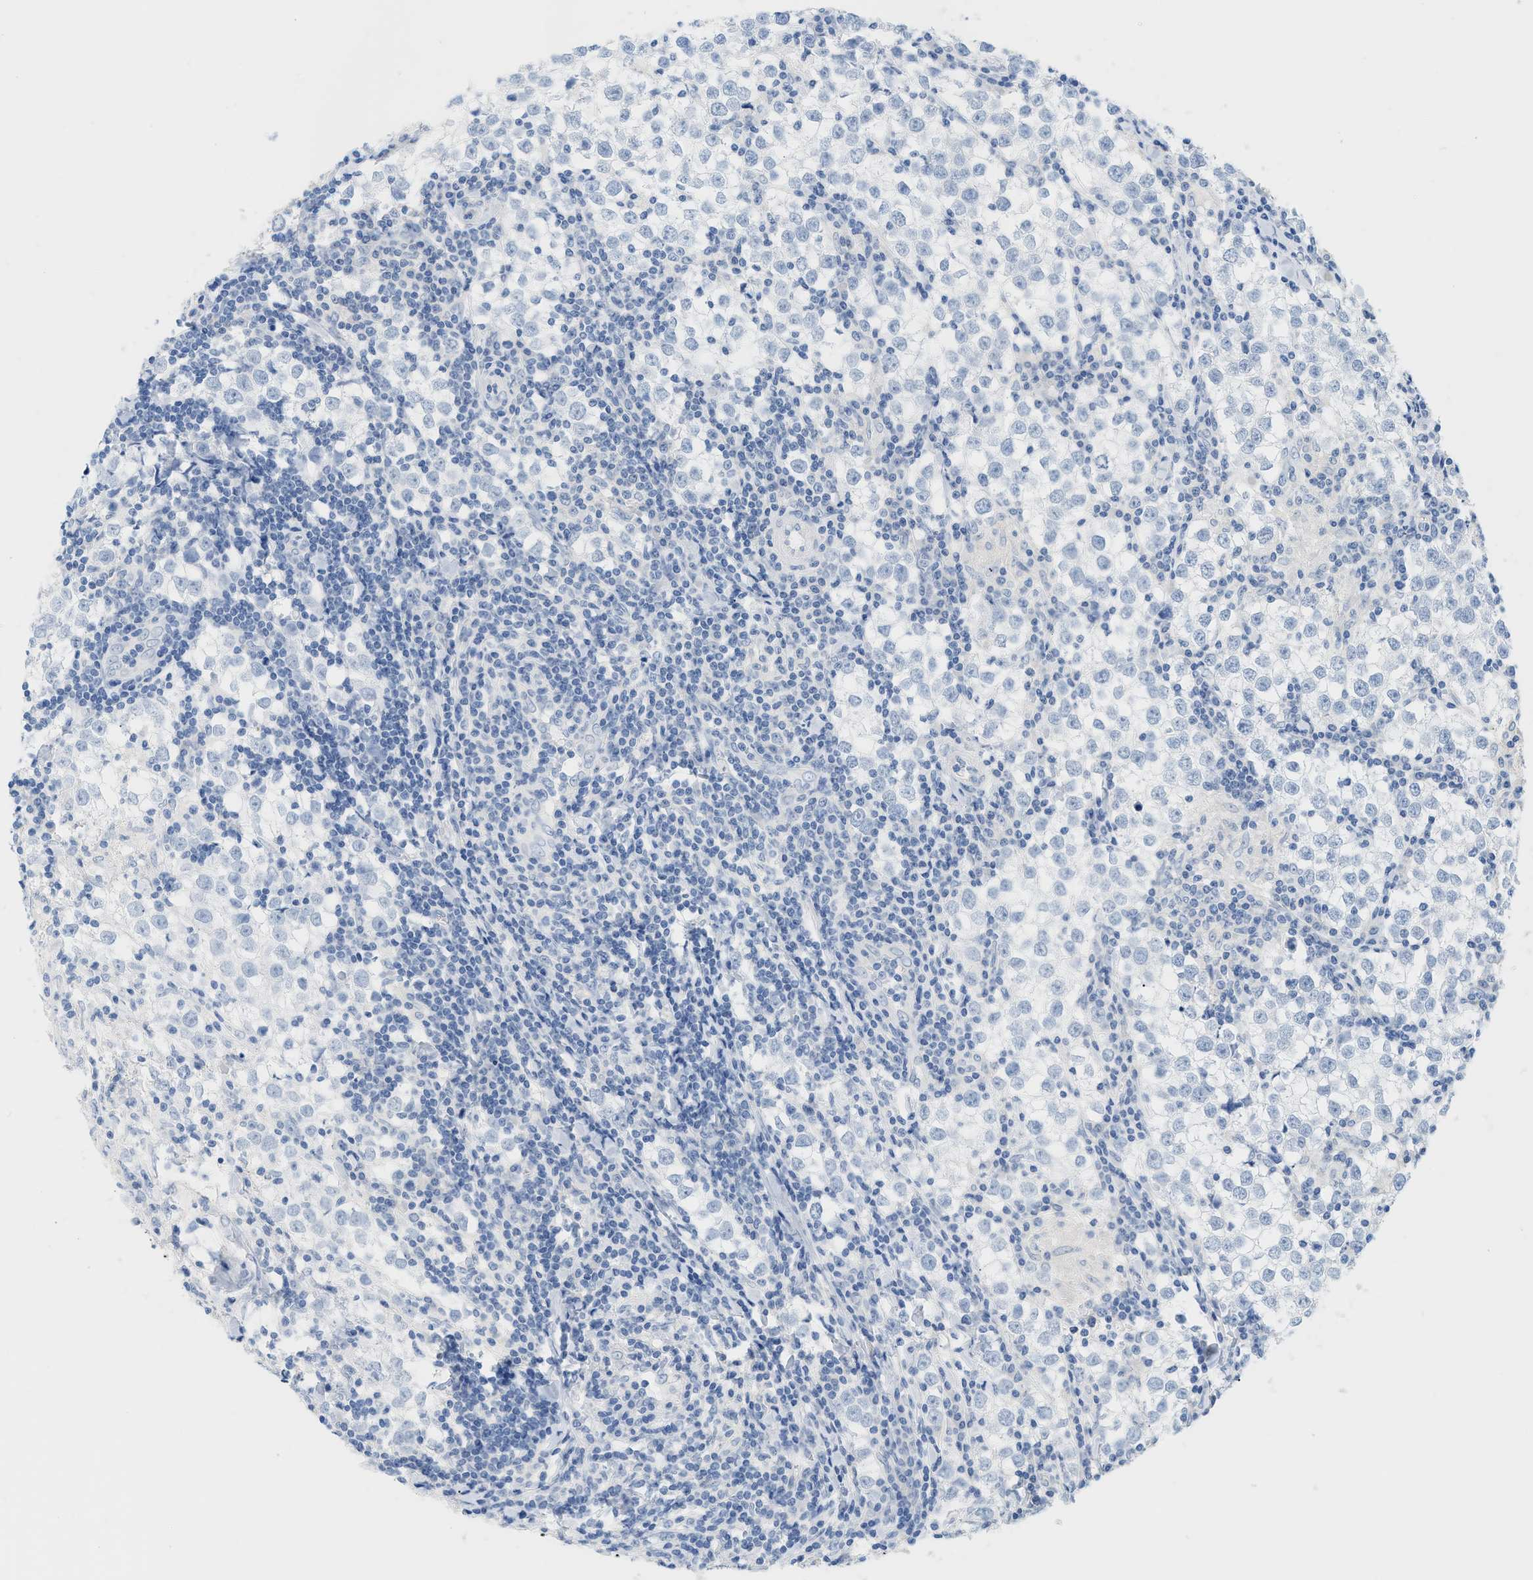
{"staining": {"intensity": "negative", "quantity": "none", "location": "none"}, "tissue": "testis cancer", "cell_type": "Tumor cells", "image_type": "cancer", "snomed": [{"axis": "morphology", "description": "Seminoma, NOS"}, {"axis": "morphology", "description": "Carcinoma, Embryonal, NOS"}, {"axis": "topography", "description": "Testis"}], "caption": "Immunohistochemical staining of testis cancer demonstrates no significant staining in tumor cells. Nuclei are stained in blue.", "gene": "PAPPA", "patient": {"sex": "male", "age": 36}}